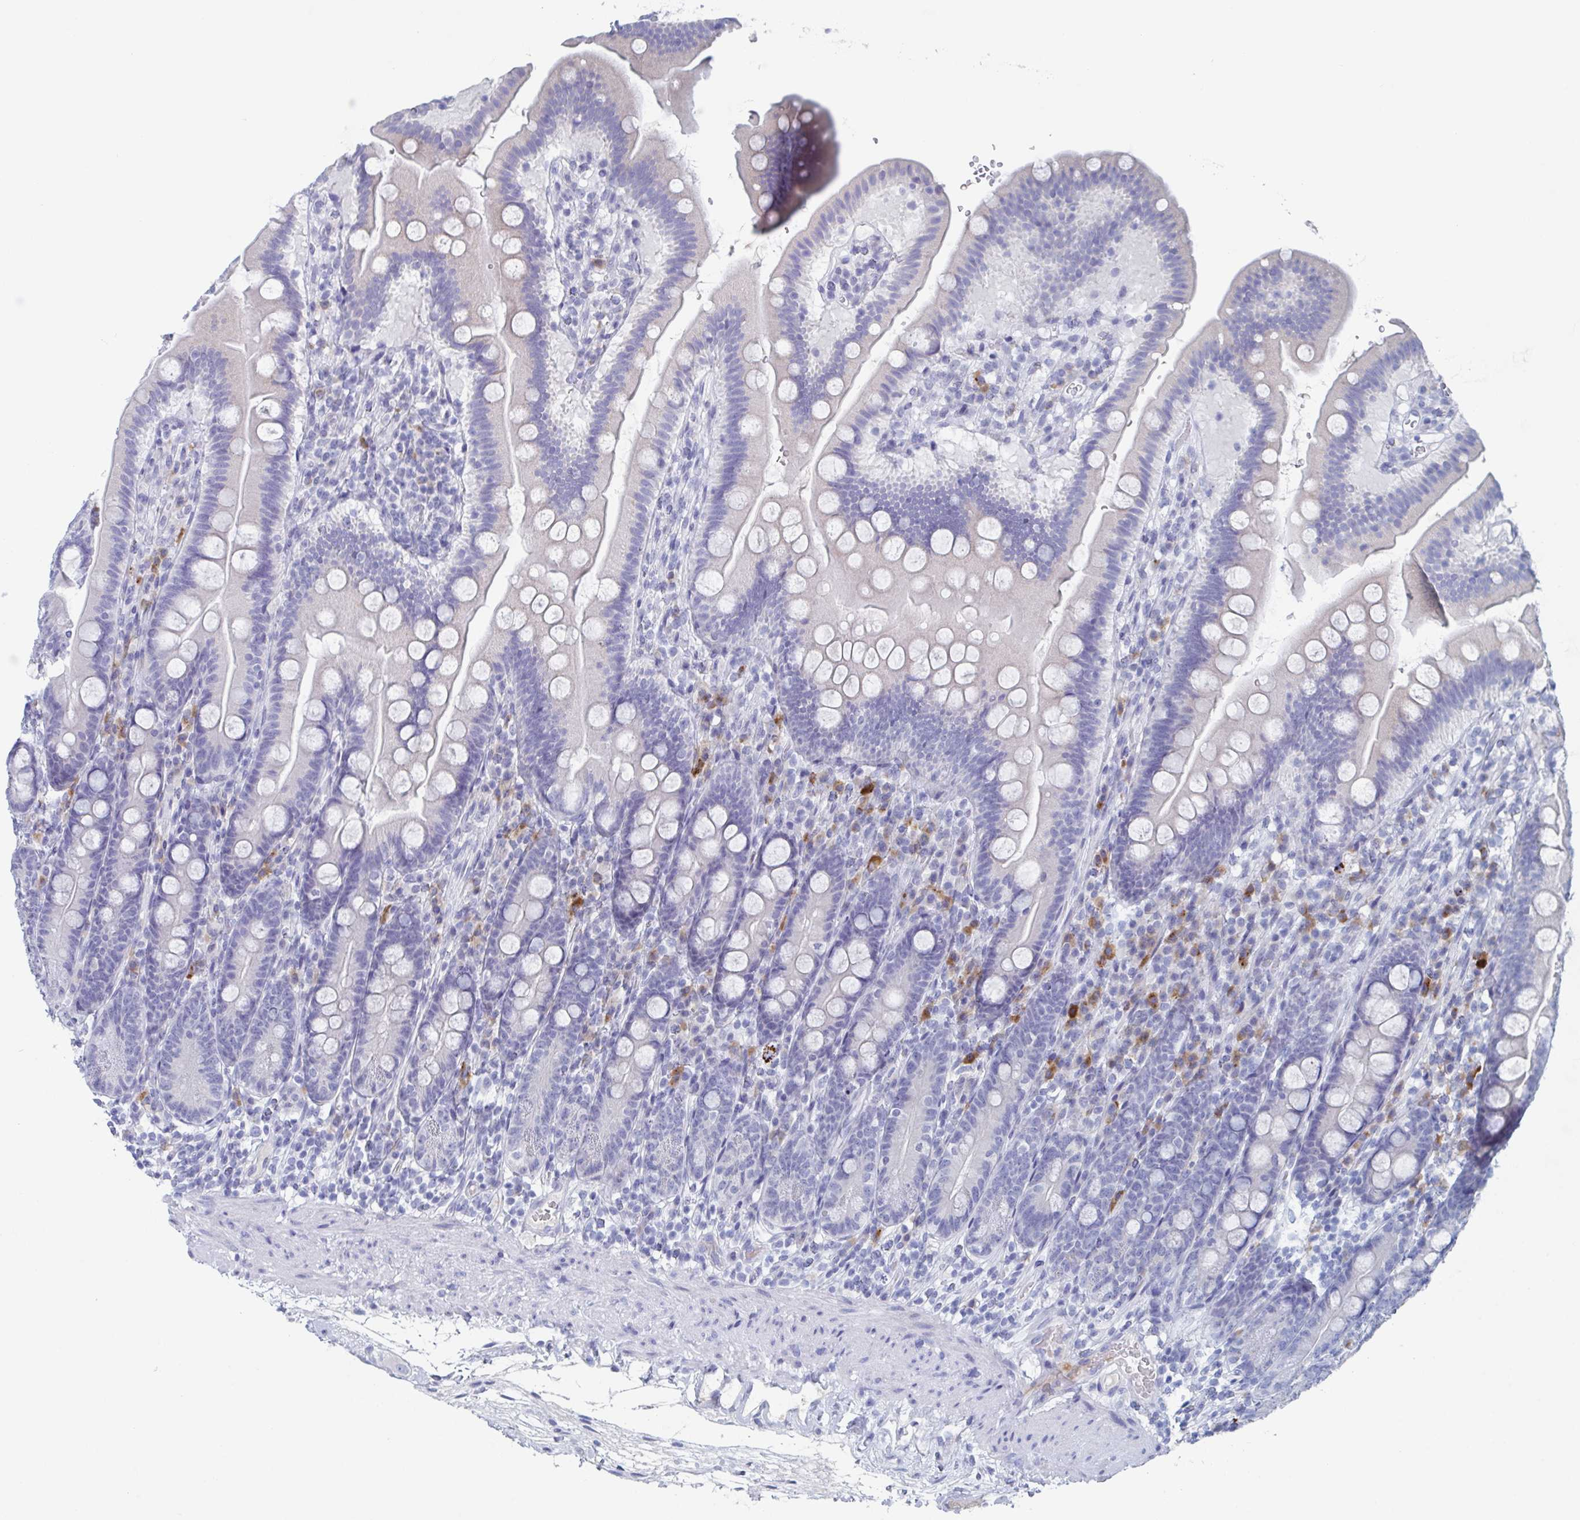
{"staining": {"intensity": "negative", "quantity": "none", "location": "none"}, "tissue": "duodenum", "cell_type": "Glandular cells", "image_type": "normal", "snomed": [{"axis": "morphology", "description": "Normal tissue, NOS"}, {"axis": "topography", "description": "Duodenum"}], "caption": "Immunohistochemistry photomicrograph of normal duodenum: duodenum stained with DAB (3,3'-diaminobenzidine) reveals no significant protein staining in glandular cells. Nuclei are stained in blue.", "gene": "NT5C3B", "patient": {"sex": "female", "age": 67}}